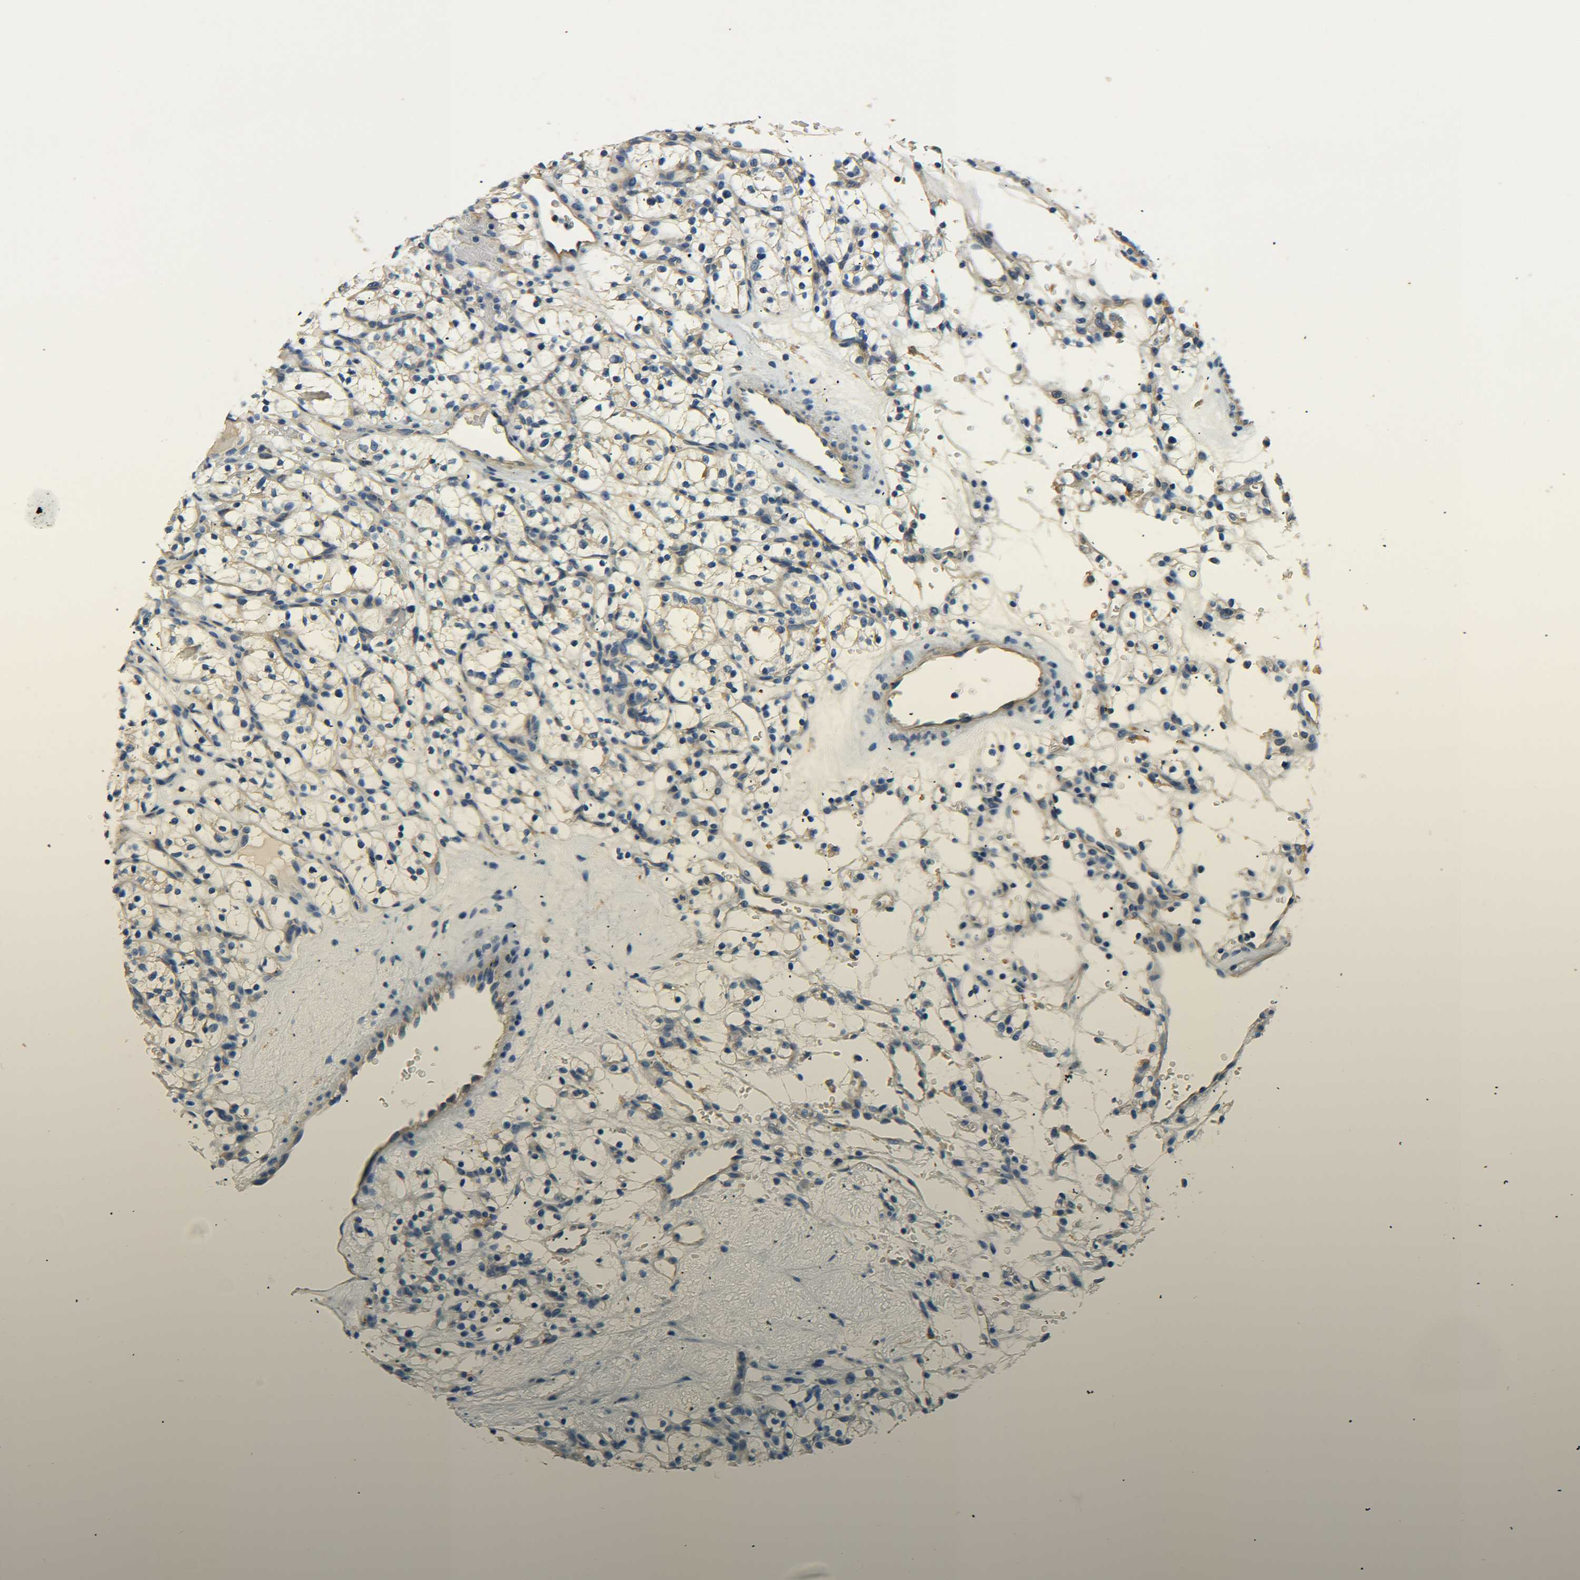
{"staining": {"intensity": "weak", "quantity": ">75%", "location": "cytoplasmic/membranous"}, "tissue": "renal cancer", "cell_type": "Tumor cells", "image_type": "cancer", "snomed": [{"axis": "morphology", "description": "Adenocarcinoma, NOS"}, {"axis": "topography", "description": "Kidney"}], "caption": "This histopathology image displays immunohistochemistry staining of human adenocarcinoma (renal), with low weak cytoplasmic/membranous positivity in approximately >75% of tumor cells.", "gene": "LRCH3", "patient": {"sex": "female", "age": 57}}